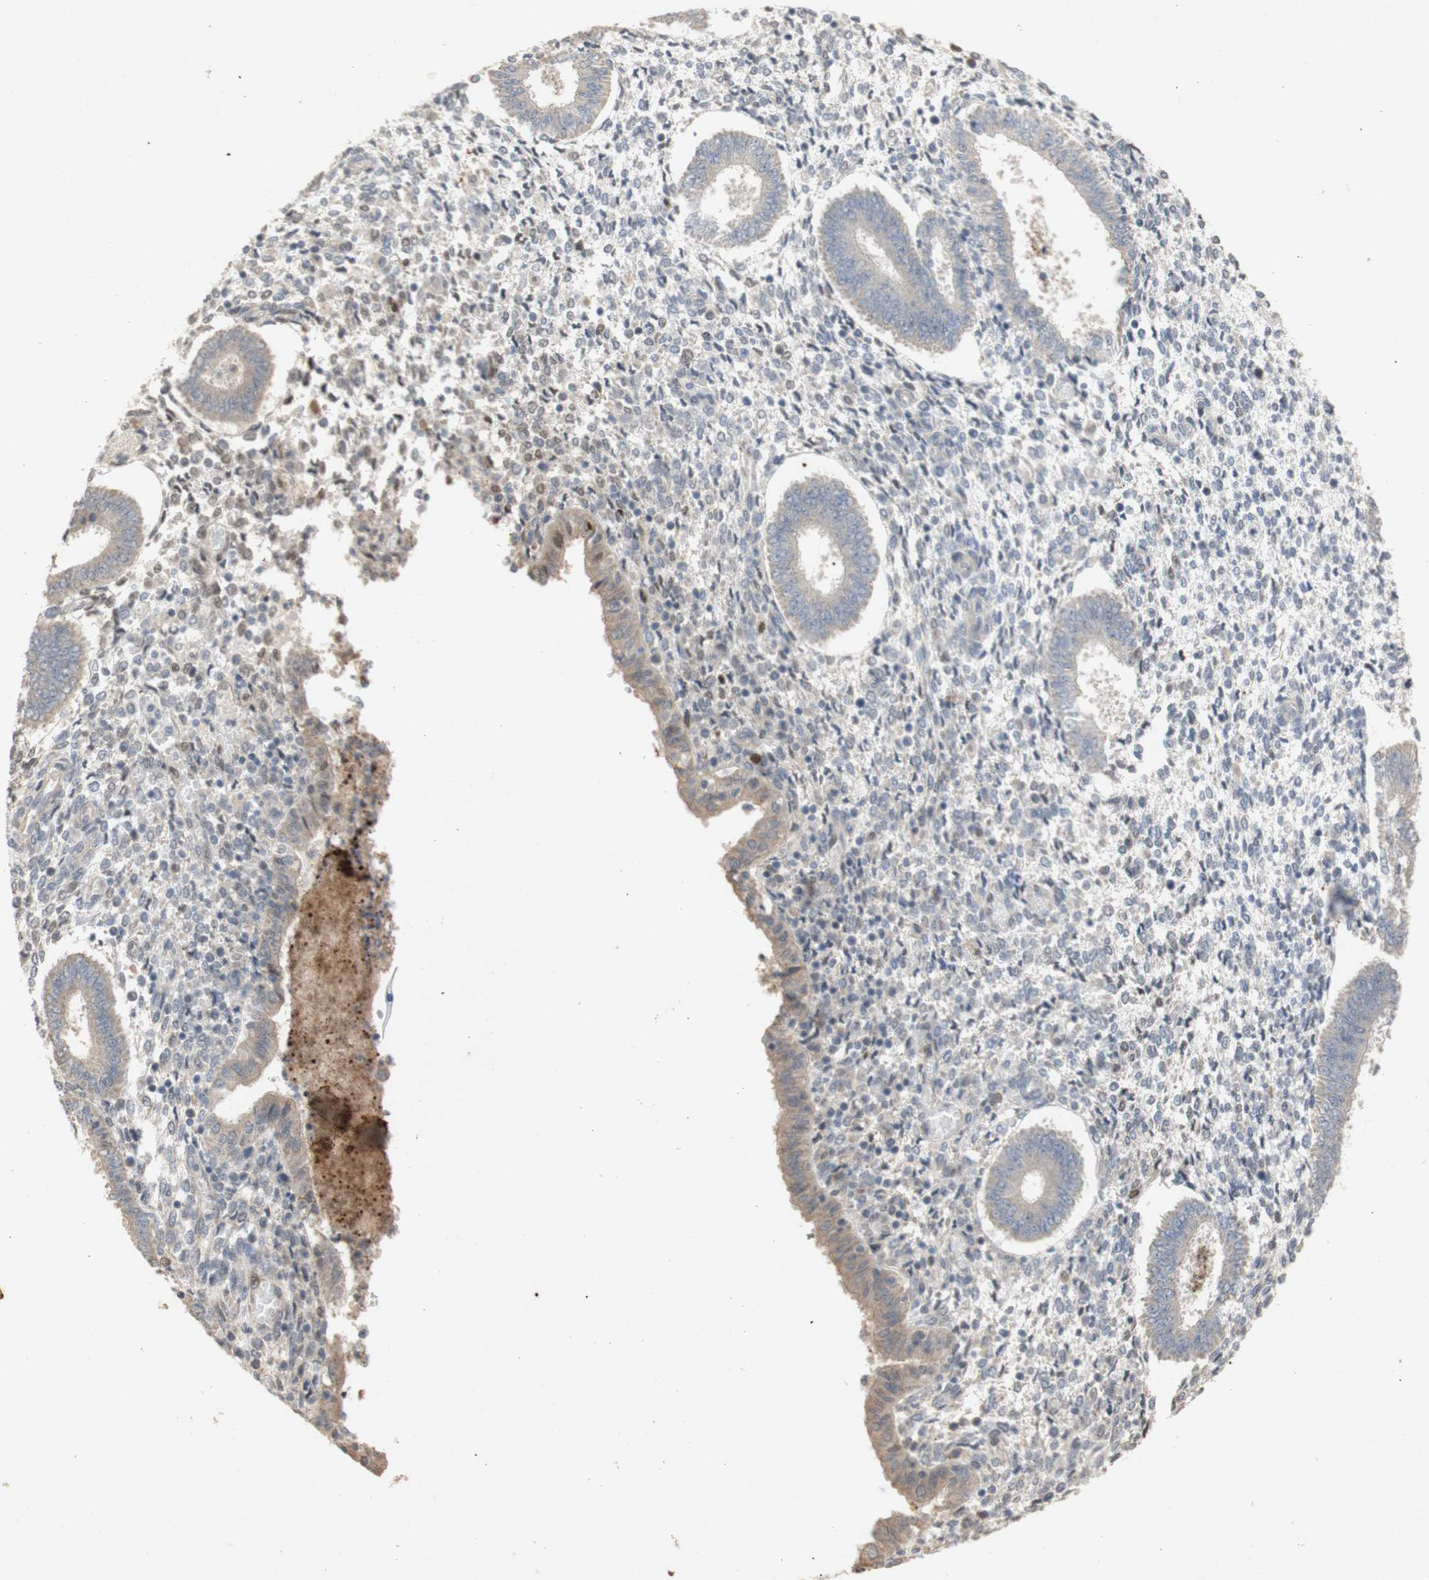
{"staining": {"intensity": "weak", "quantity": "<25%", "location": "cytoplasmic/membranous"}, "tissue": "endometrium", "cell_type": "Cells in endometrial stroma", "image_type": "normal", "snomed": [{"axis": "morphology", "description": "Normal tissue, NOS"}, {"axis": "topography", "description": "Endometrium"}], "caption": "Immunohistochemistry histopathology image of benign endometrium: endometrium stained with DAB (3,3'-diaminobenzidine) demonstrates no significant protein staining in cells in endometrial stroma.", "gene": "FOSB", "patient": {"sex": "female", "age": 35}}